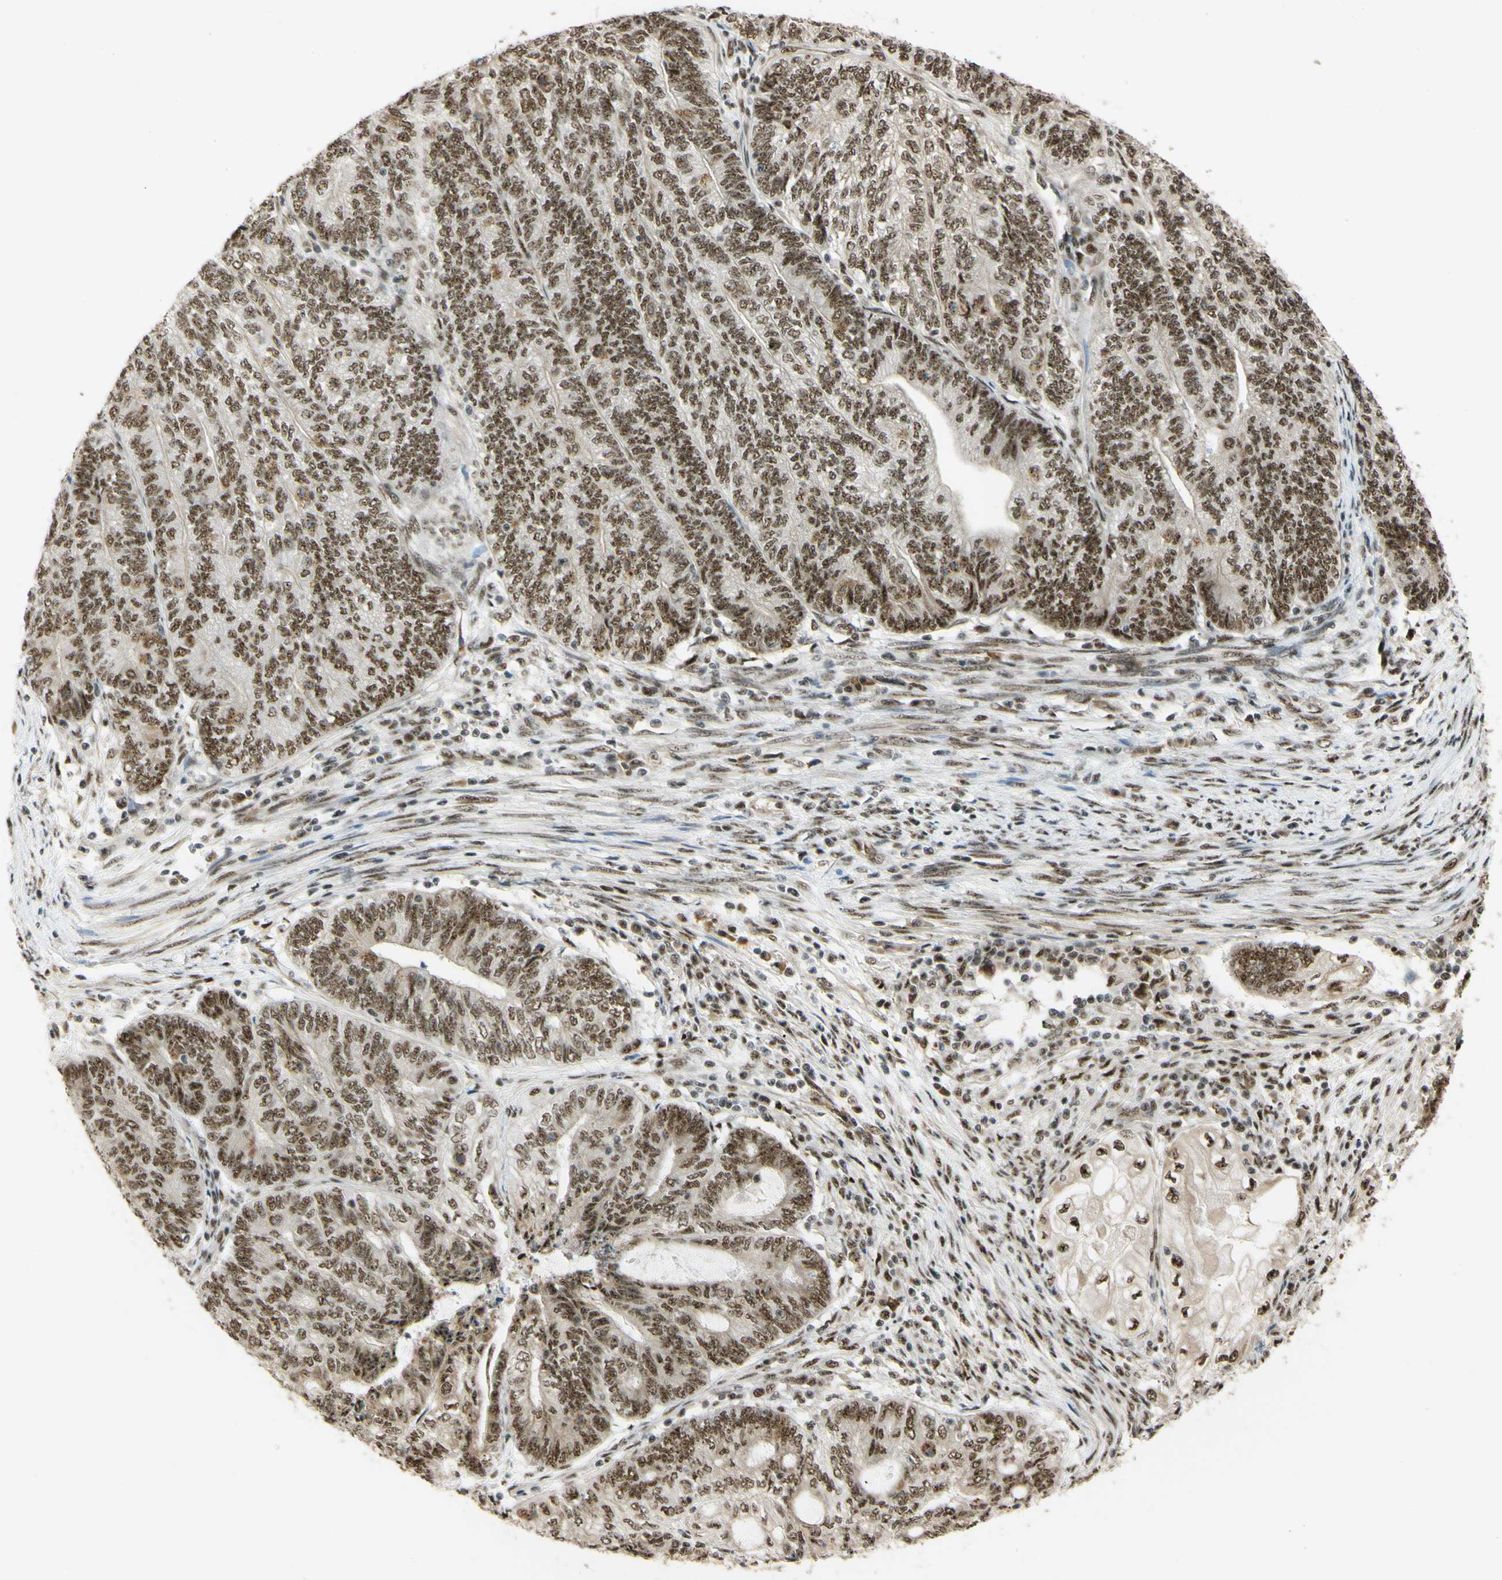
{"staining": {"intensity": "moderate", "quantity": ">75%", "location": "nuclear"}, "tissue": "endometrial cancer", "cell_type": "Tumor cells", "image_type": "cancer", "snomed": [{"axis": "morphology", "description": "Adenocarcinoma, NOS"}, {"axis": "topography", "description": "Uterus"}, {"axis": "topography", "description": "Endometrium"}], "caption": "Endometrial adenocarcinoma tissue demonstrates moderate nuclear expression in about >75% of tumor cells, visualized by immunohistochemistry.", "gene": "SAP18", "patient": {"sex": "female", "age": 70}}